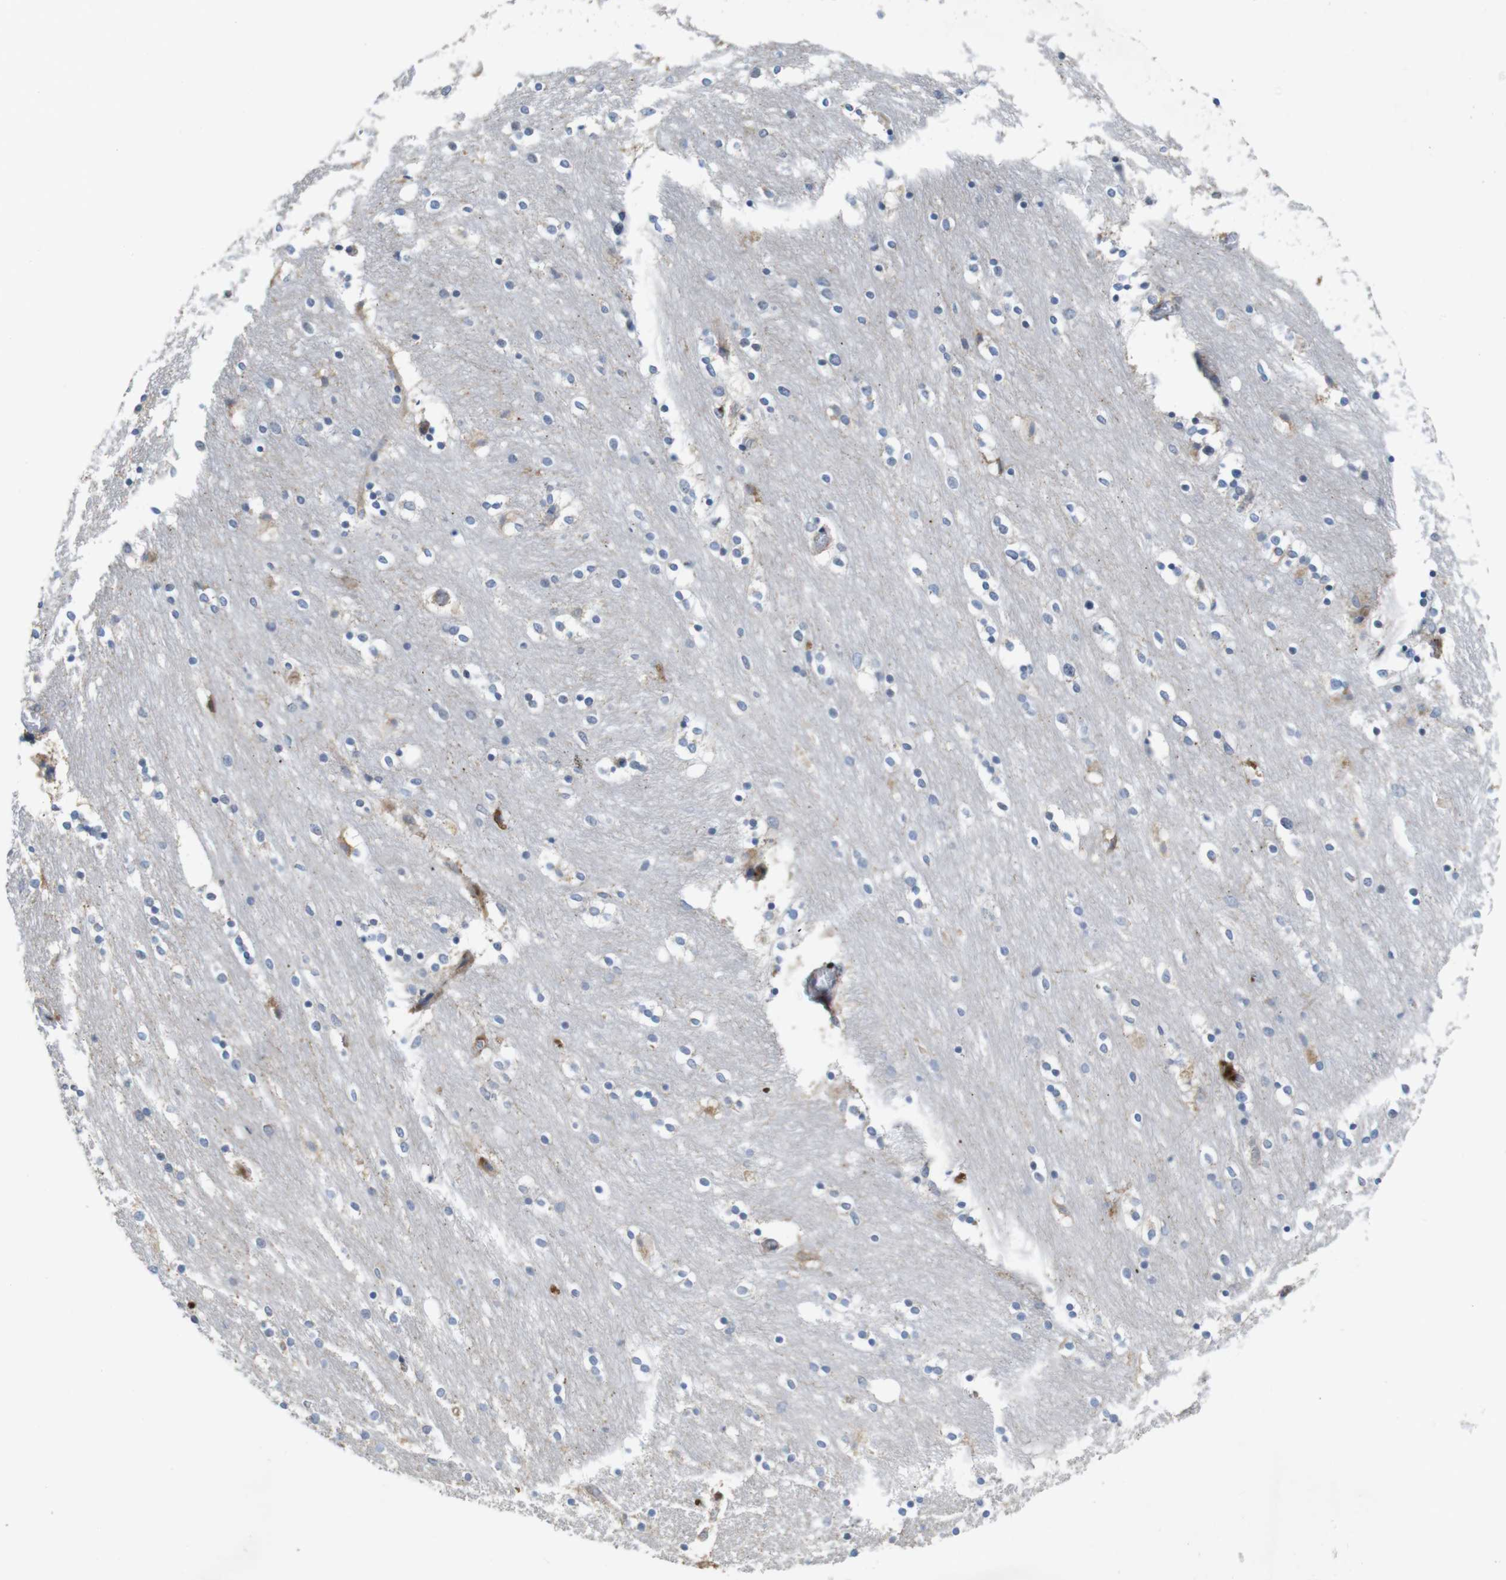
{"staining": {"intensity": "negative", "quantity": "none", "location": "none"}, "tissue": "caudate", "cell_type": "Glial cells", "image_type": "normal", "snomed": [{"axis": "morphology", "description": "Normal tissue, NOS"}, {"axis": "topography", "description": "Lateral ventricle wall"}], "caption": "Human caudate stained for a protein using IHC exhibits no staining in glial cells.", "gene": "TSPAN14", "patient": {"sex": "female", "age": 54}}